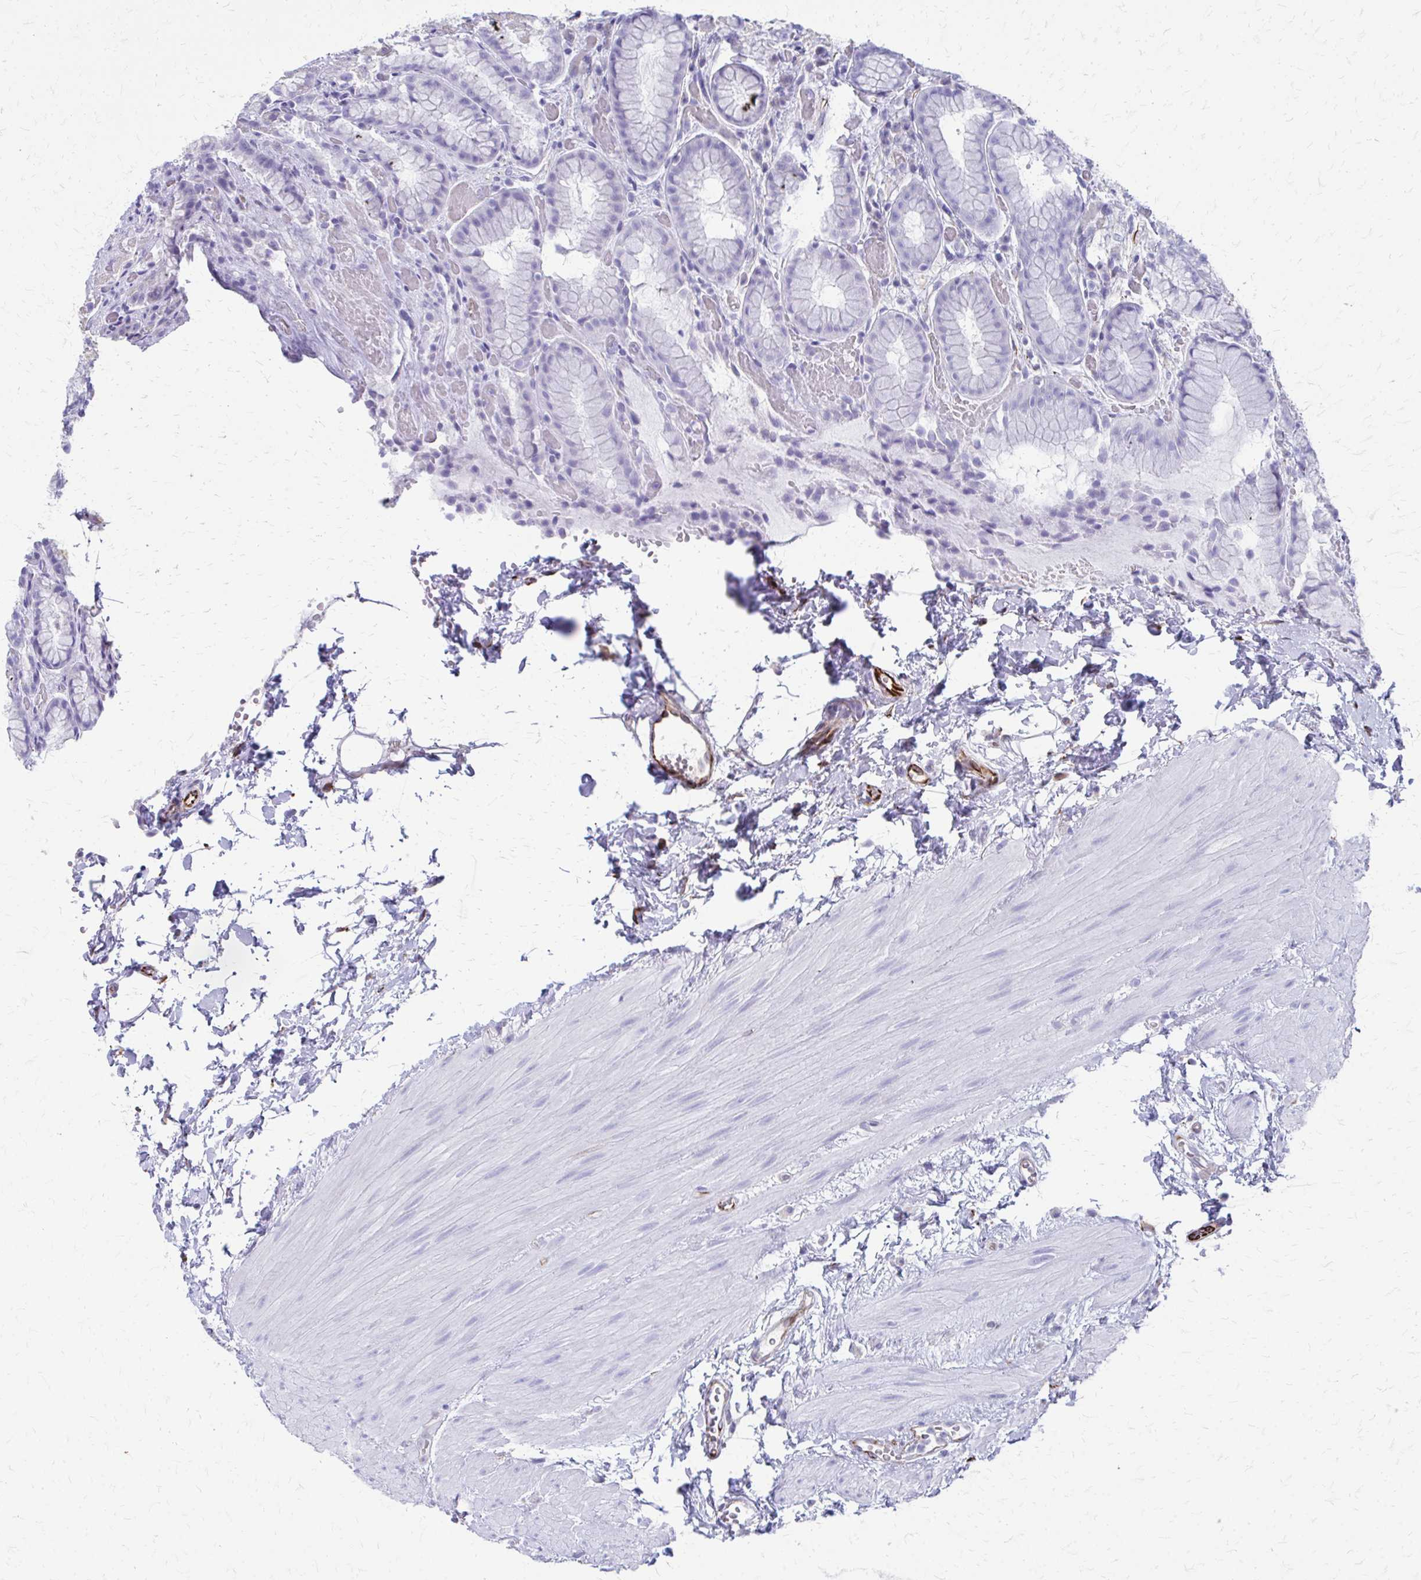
{"staining": {"intensity": "negative", "quantity": "none", "location": "none"}, "tissue": "stomach", "cell_type": "Glandular cells", "image_type": "normal", "snomed": [{"axis": "morphology", "description": "Normal tissue, NOS"}, {"axis": "topography", "description": "Stomach"}], "caption": "This is an immunohistochemistry (IHC) image of benign human stomach. There is no expression in glandular cells.", "gene": "TRIM6", "patient": {"sex": "male", "age": 70}}